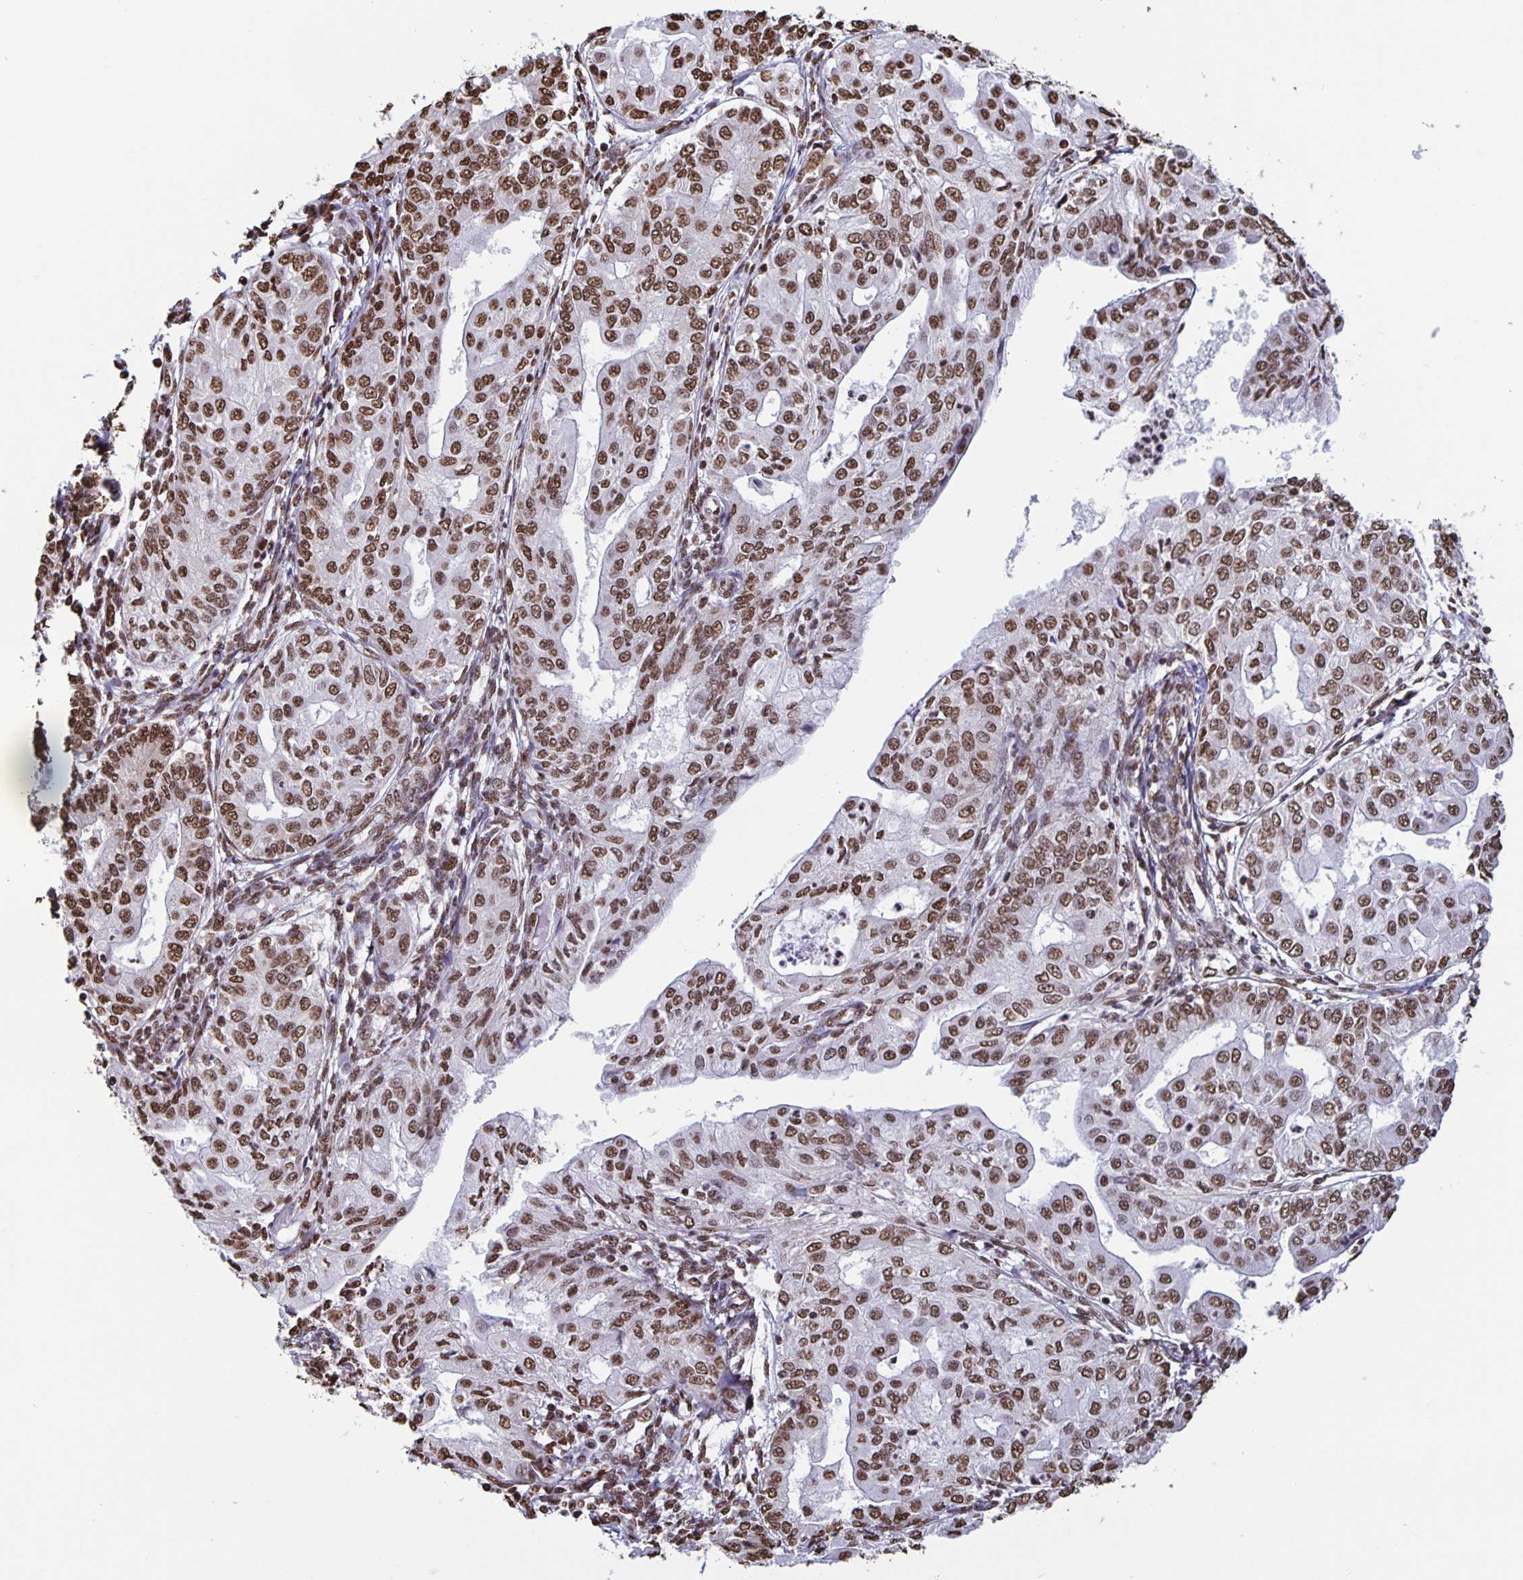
{"staining": {"intensity": "strong", "quantity": ">75%", "location": "nuclear"}, "tissue": "endometrial cancer", "cell_type": "Tumor cells", "image_type": "cancer", "snomed": [{"axis": "morphology", "description": "Adenocarcinoma, NOS"}, {"axis": "topography", "description": "Endometrium"}], "caption": "Immunohistochemistry photomicrograph of human endometrial cancer (adenocarcinoma) stained for a protein (brown), which exhibits high levels of strong nuclear expression in about >75% of tumor cells.", "gene": "DUT", "patient": {"sex": "female", "age": 68}}